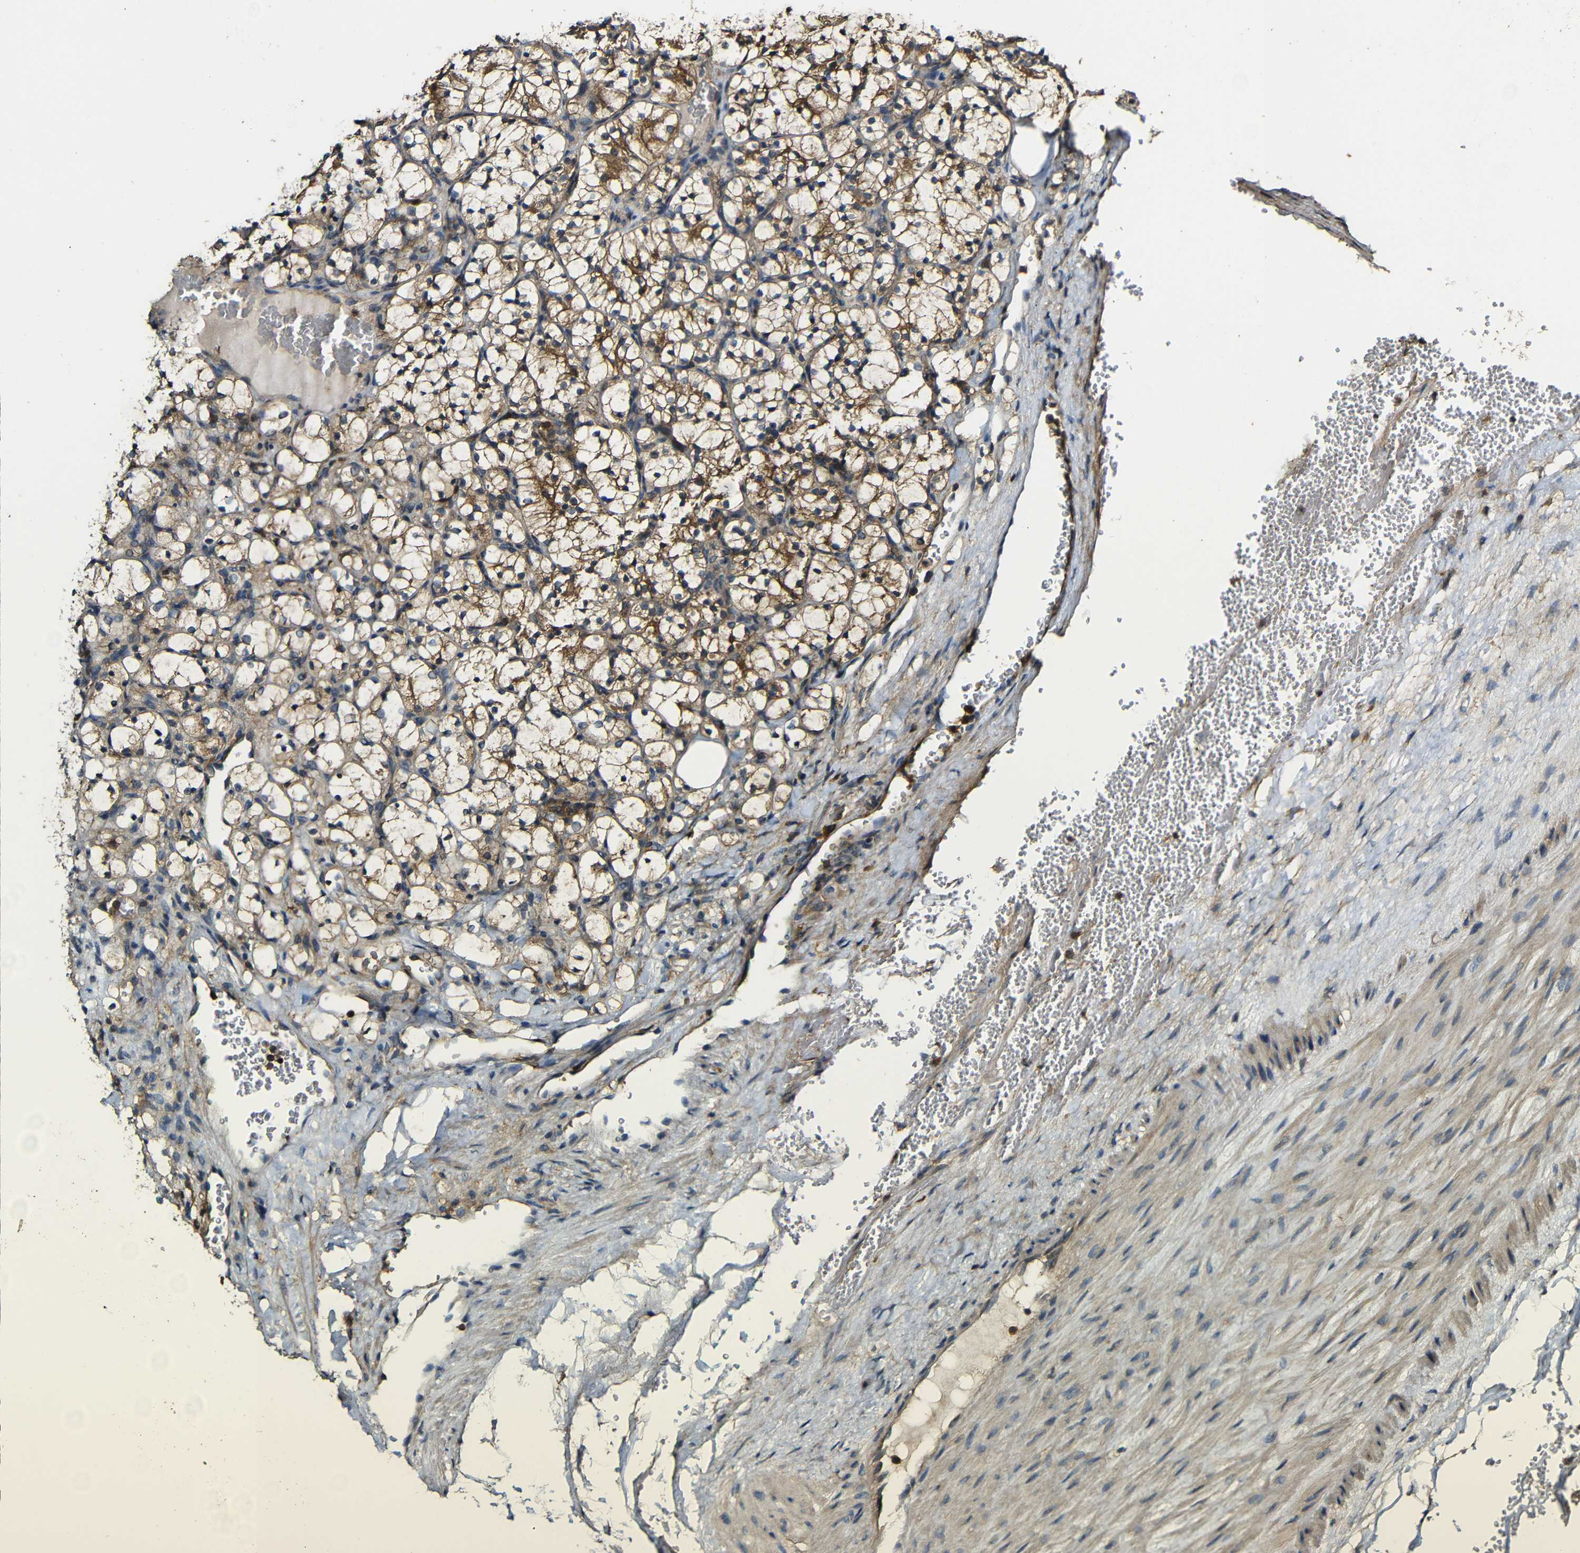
{"staining": {"intensity": "strong", "quantity": ">75%", "location": "cytoplasmic/membranous"}, "tissue": "renal cancer", "cell_type": "Tumor cells", "image_type": "cancer", "snomed": [{"axis": "morphology", "description": "Adenocarcinoma, NOS"}, {"axis": "topography", "description": "Kidney"}], "caption": "High-power microscopy captured an immunohistochemistry (IHC) photomicrograph of renal cancer (adenocarcinoma), revealing strong cytoplasmic/membranous staining in approximately >75% of tumor cells.", "gene": "CASP8", "patient": {"sex": "female", "age": 69}}